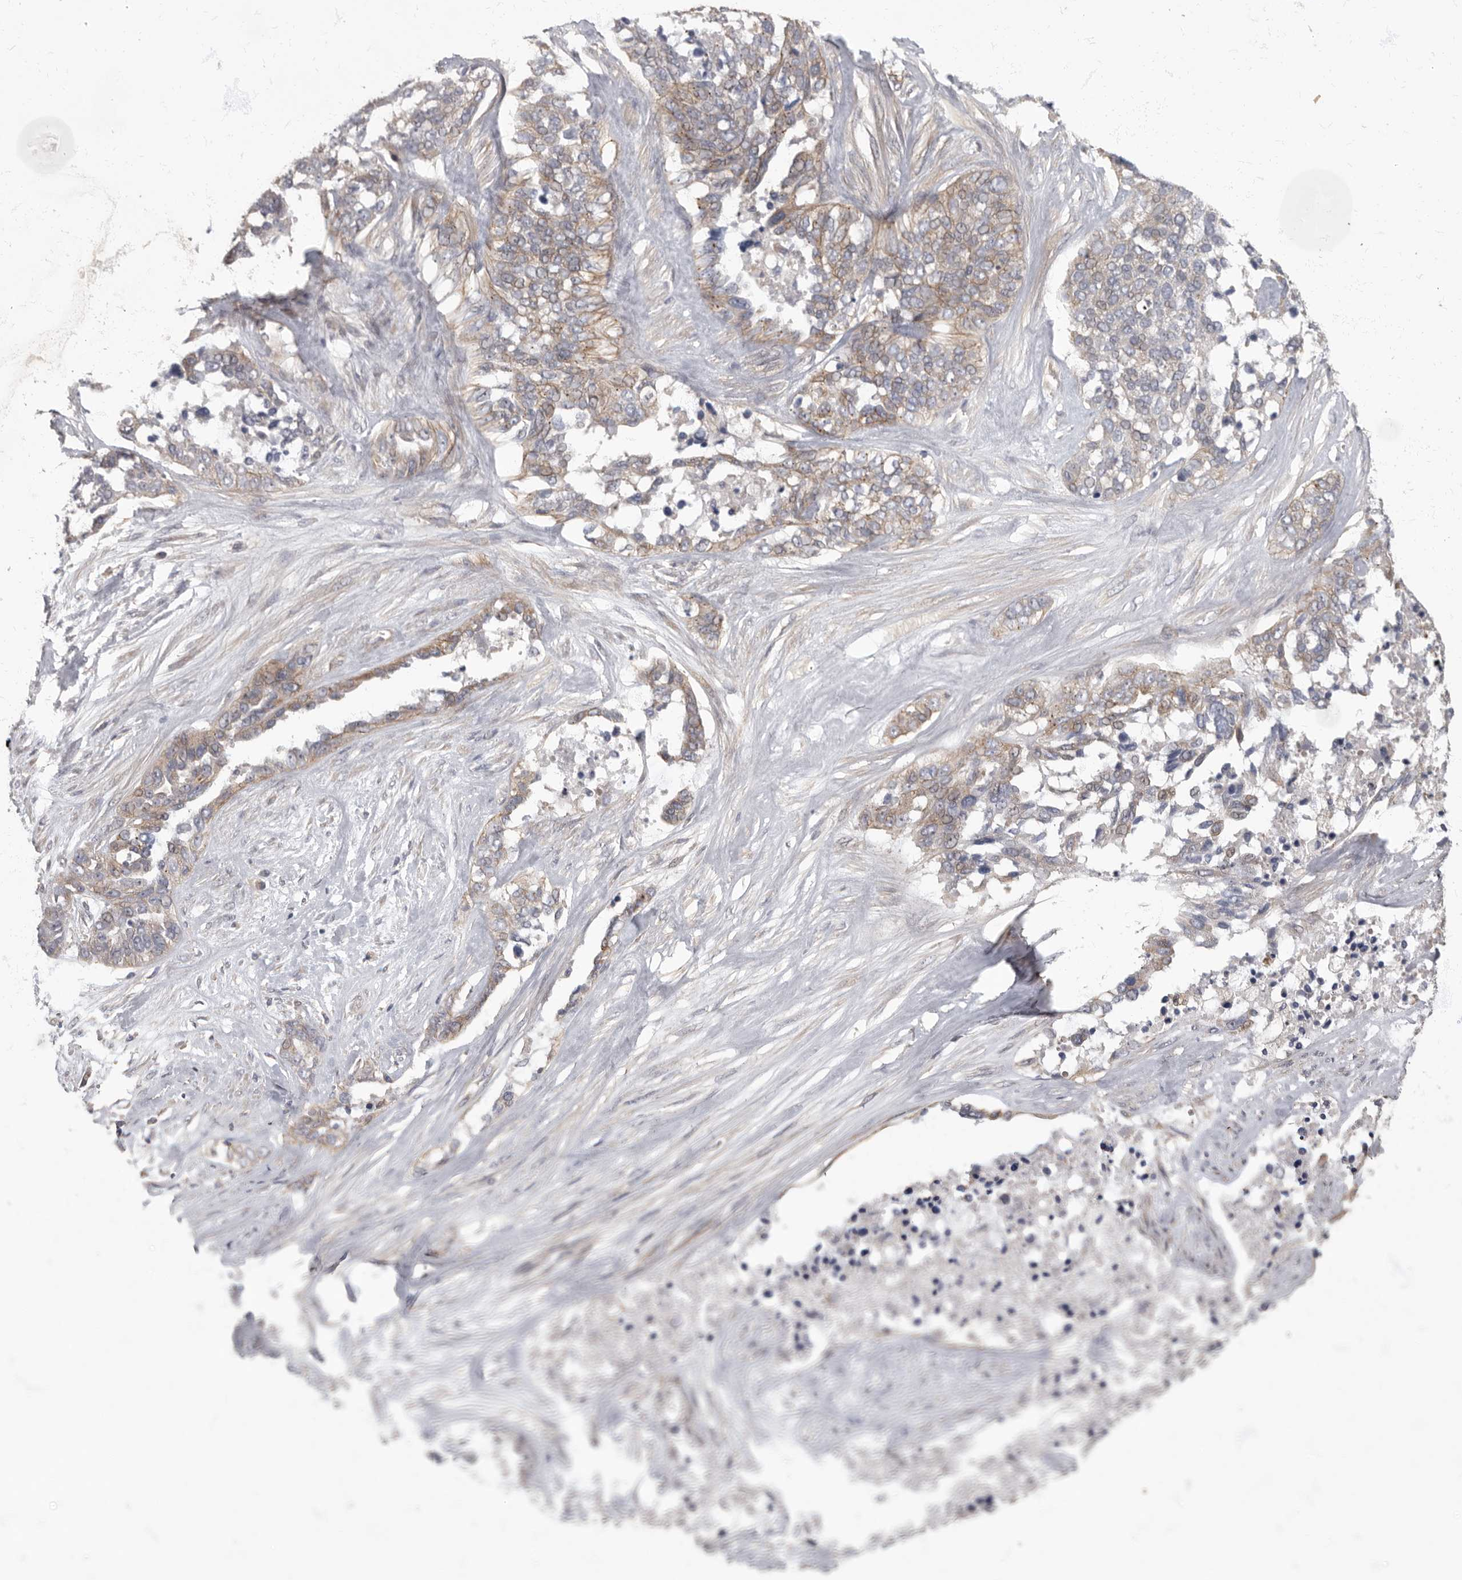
{"staining": {"intensity": "moderate", "quantity": "25%-75%", "location": "cytoplasmic/membranous"}, "tissue": "ovarian cancer", "cell_type": "Tumor cells", "image_type": "cancer", "snomed": [{"axis": "morphology", "description": "Cystadenocarcinoma, serous, NOS"}, {"axis": "topography", "description": "Ovary"}], "caption": "Immunohistochemistry (IHC) photomicrograph of neoplastic tissue: human ovarian cancer (serous cystadenocarcinoma) stained using IHC displays medium levels of moderate protein expression localized specifically in the cytoplasmic/membranous of tumor cells, appearing as a cytoplasmic/membranous brown color.", "gene": "PDK1", "patient": {"sex": "female", "age": 44}}